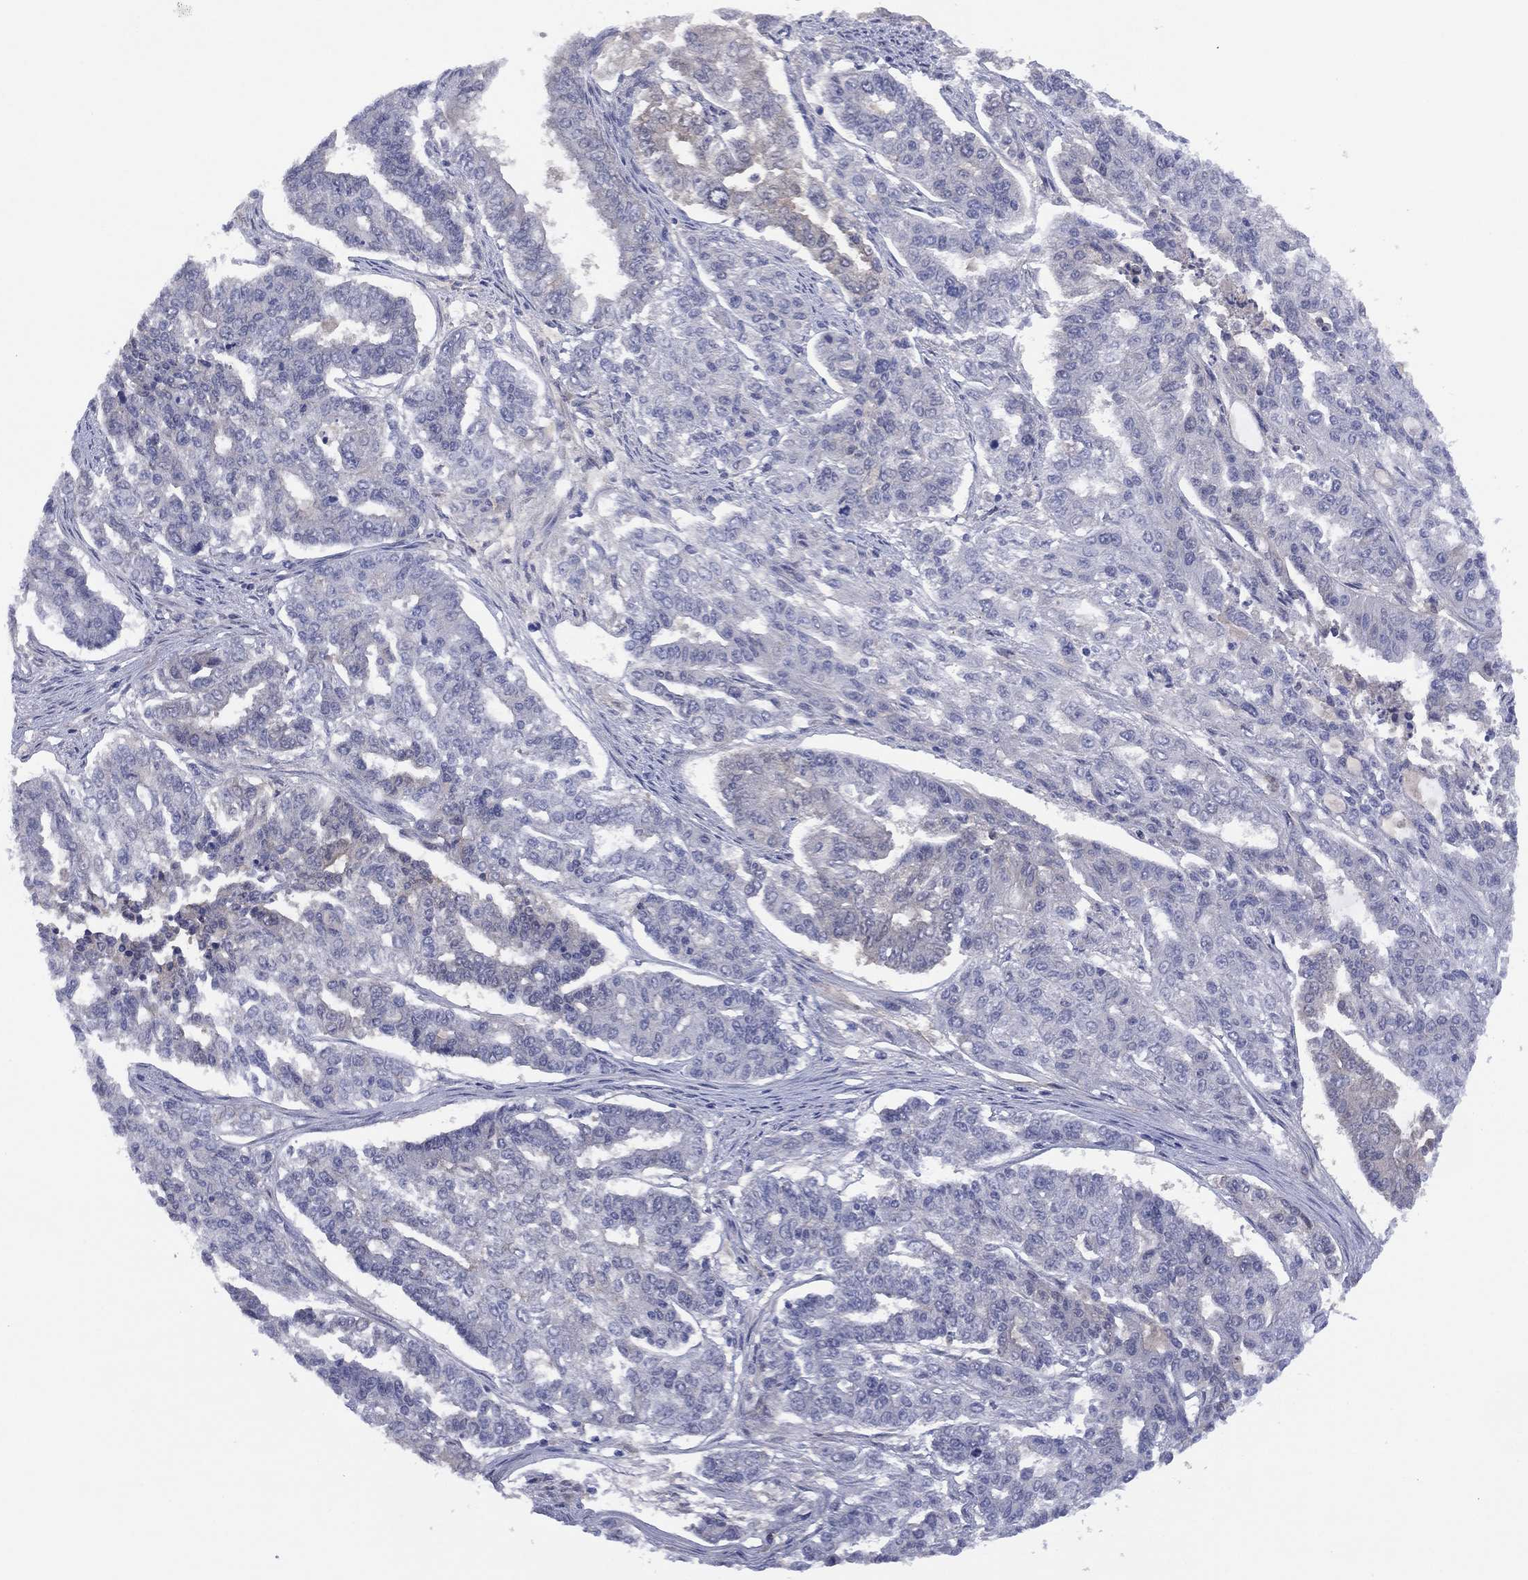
{"staining": {"intensity": "negative", "quantity": "none", "location": "none"}, "tissue": "endometrial cancer", "cell_type": "Tumor cells", "image_type": "cancer", "snomed": [{"axis": "morphology", "description": "Adenocarcinoma, NOS"}, {"axis": "topography", "description": "Uterus"}], "caption": "The micrograph shows no staining of tumor cells in endometrial adenocarcinoma.", "gene": "DDAH1", "patient": {"sex": "female", "age": 59}}